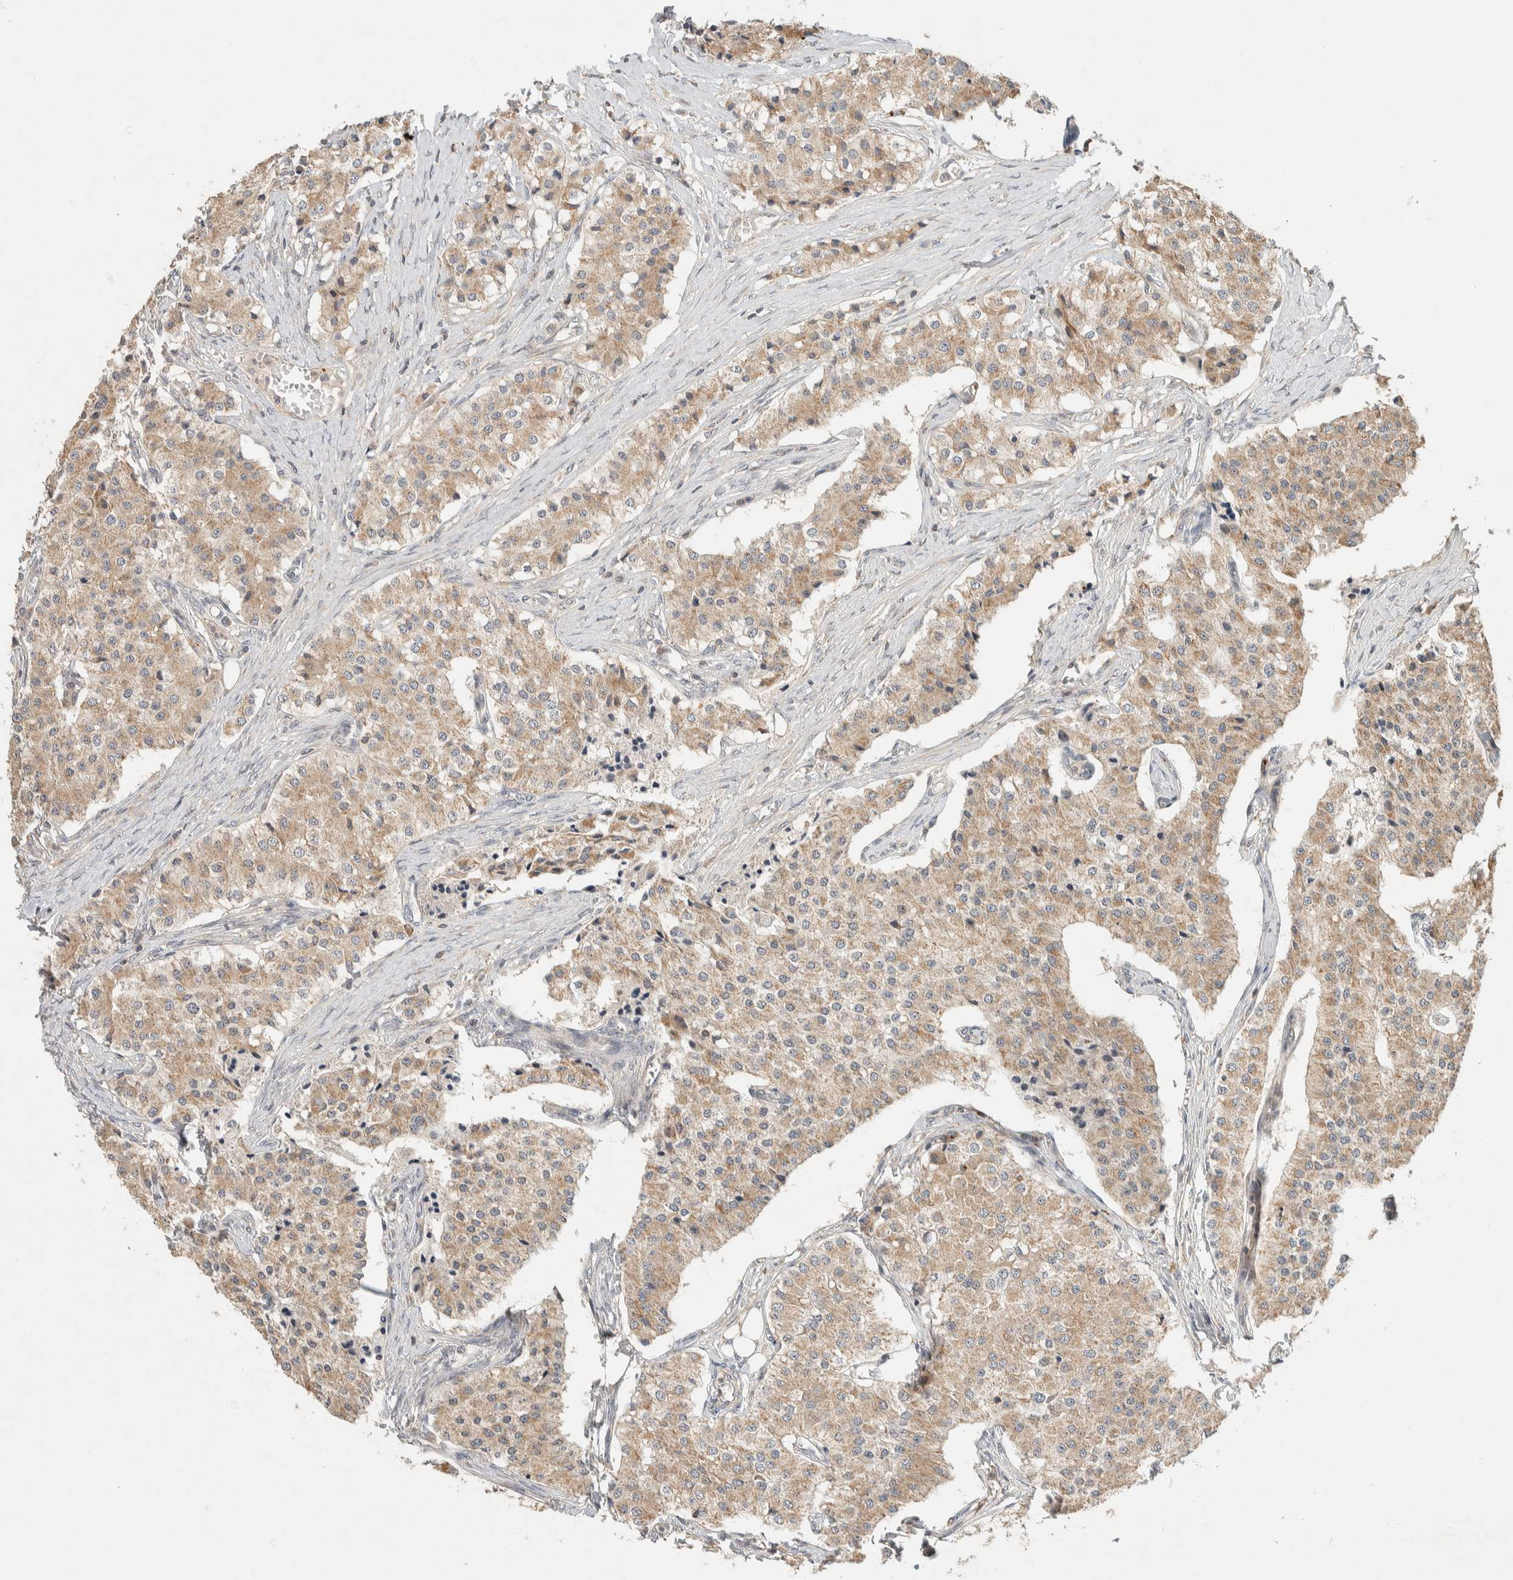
{"staining": {"intensity": "weak", "quantity": ">75%", "location": "cytoplasmic/membranous"}, "tissue": "carcinoid", "cell_type": "Tumor cells", "image_type": "cancer", "snomed": [{"axis": "morphology", "description": "Carcinoid, malignant, NOS"}, {"axis": "topography", "description": "Colon"}], "caption": "This is a photomicrograph of immunohistochemistry (IHC) staining of malignant carcinoid, which shows weak staining in the cytoplasmic/membranous of tumor cells.", "gene": "KIF9", "patient": {"sex": "female", "age": 52}}